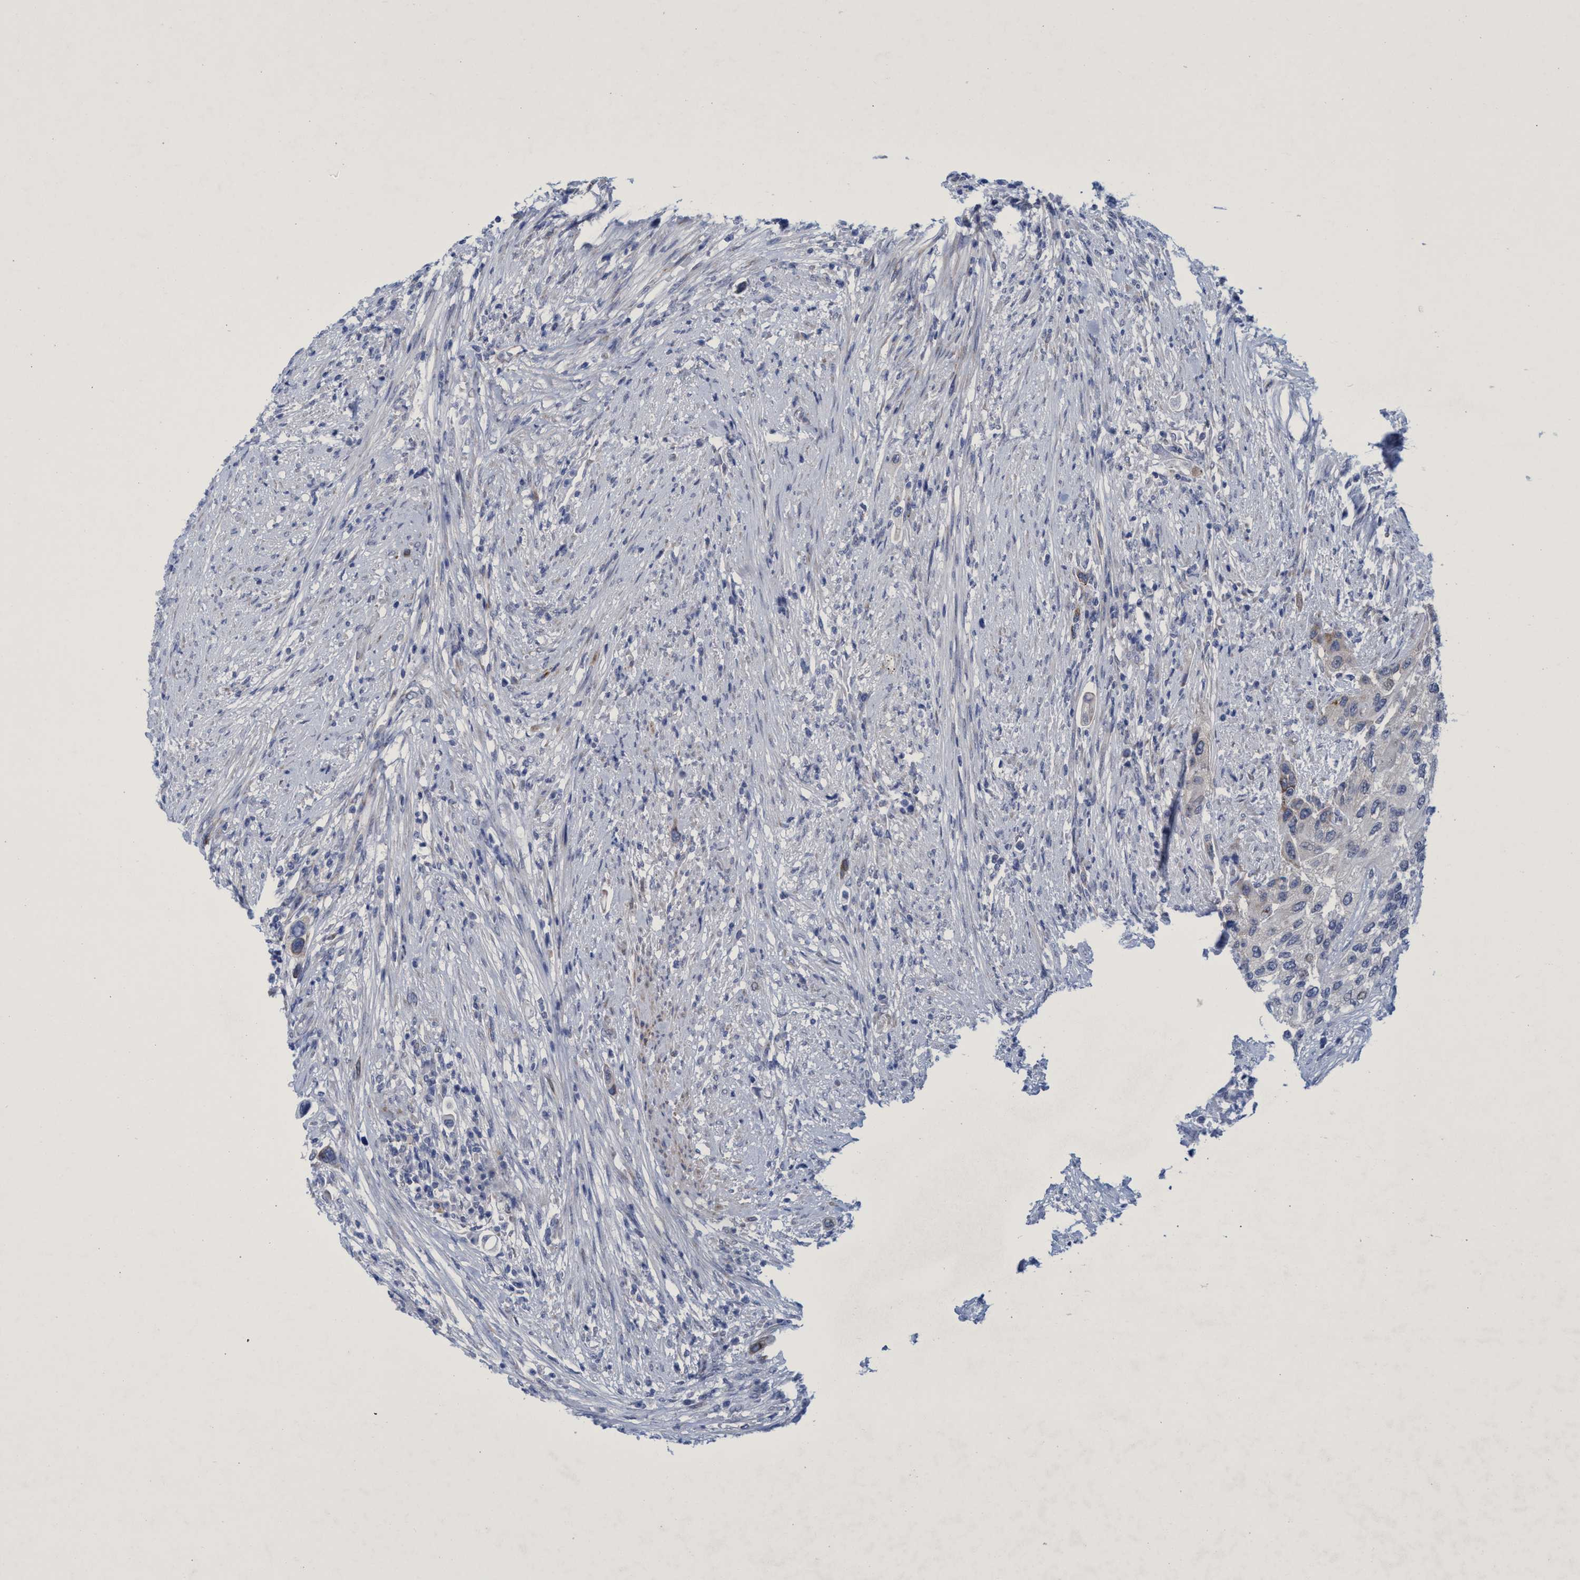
{"staining": {"intensity": "negative", "quantity": "none", "location": "none"}, "tissue": "urothelial cancer", "cell_type": "Tumor cells", "image_type": "cancer", "snomed": [{"axis": "morphology", "description": "Urothelial carcinoma, High grade"}, {"axis": "topography", "description": "Urinary bladder"}], "caption": "The immunohistochemistry micrograph has no significant expression in tumor cells of urothelial carcinoma (high-grade) tissue.", "gene": "R3HCC1", "patient": {"sex": "female", "age": 56}}